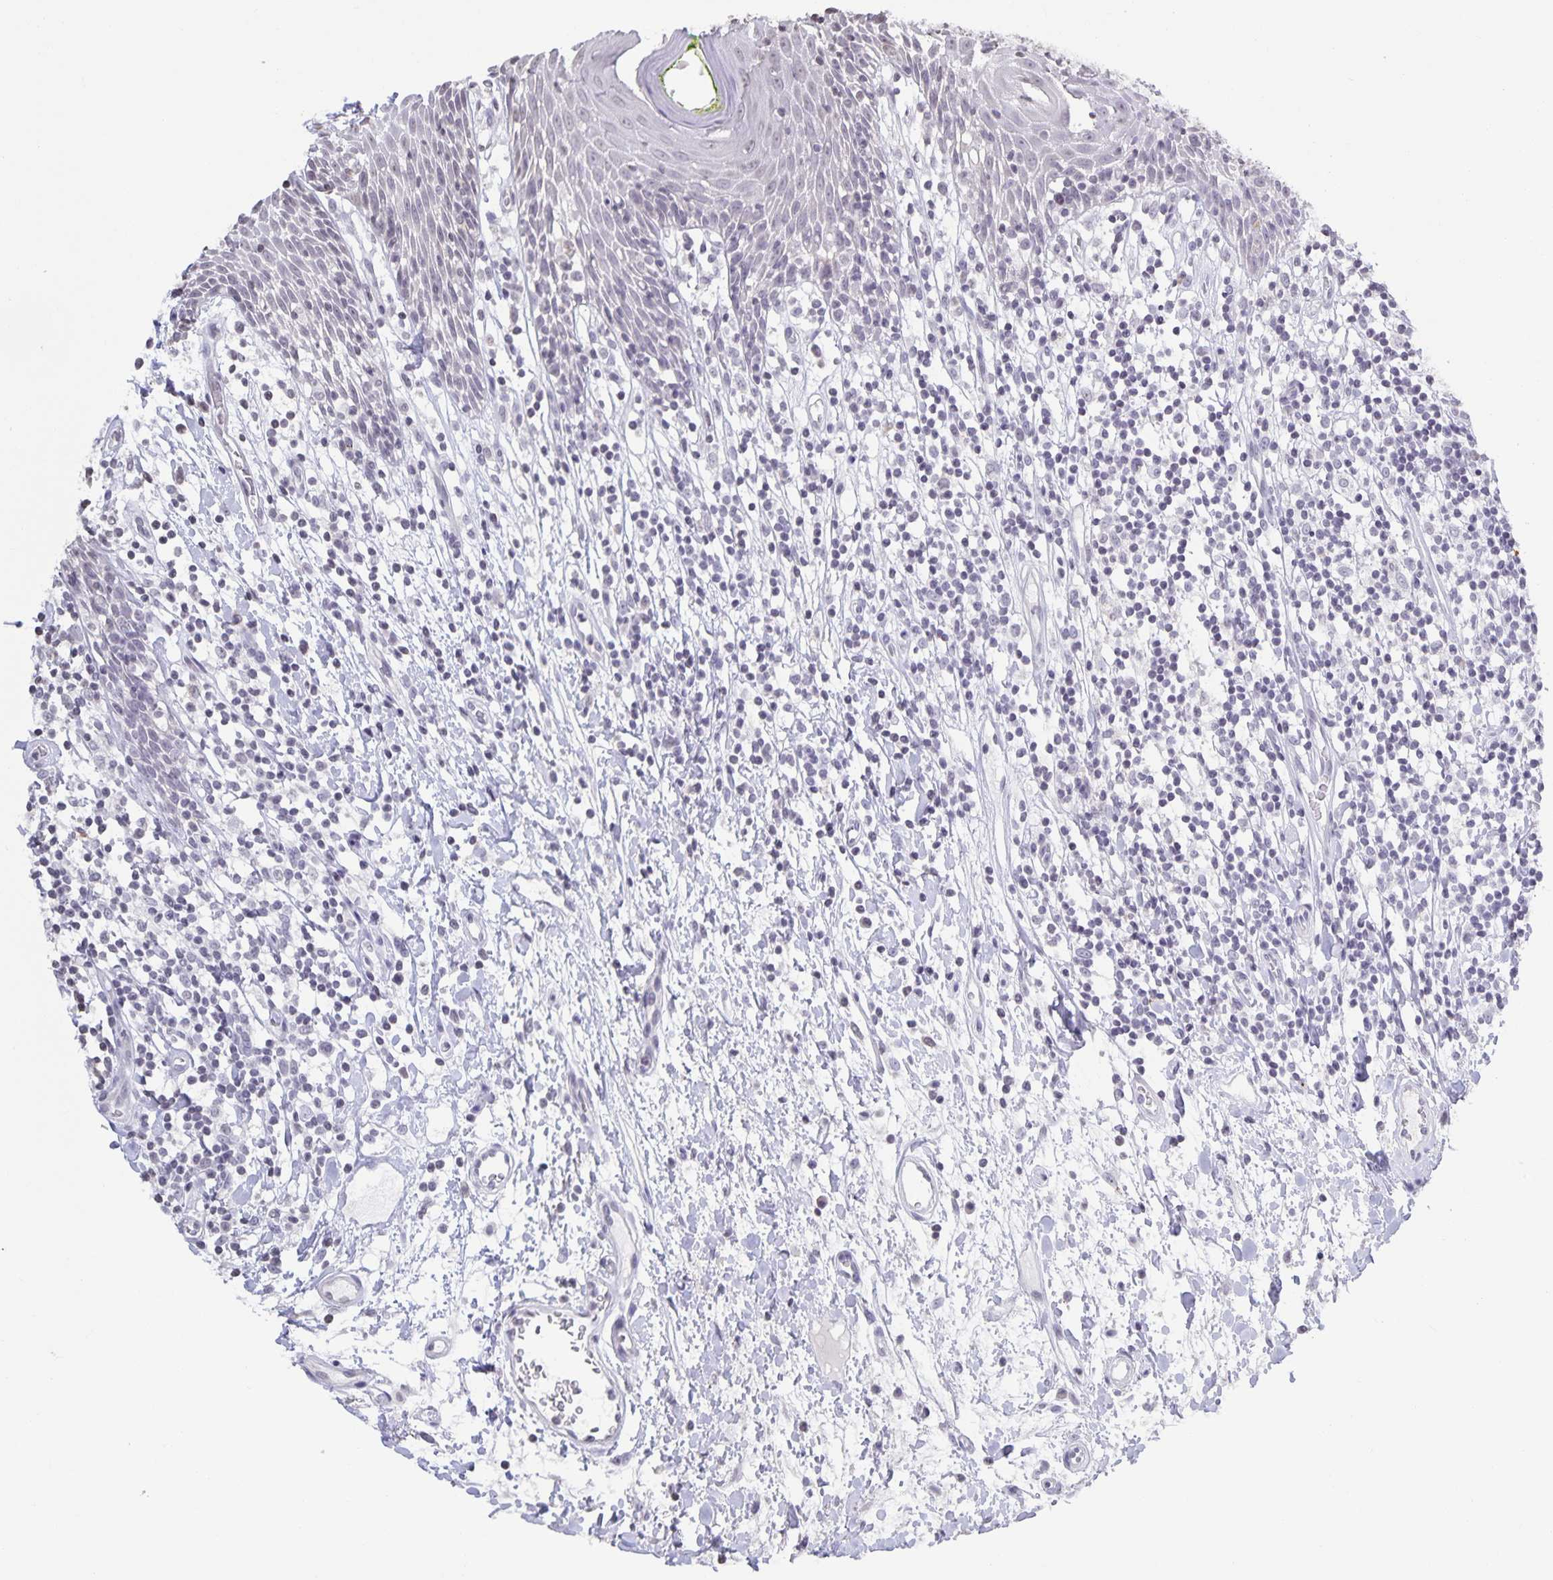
{"staining": {"intensity": "negative", "quantity": "none", "location": "none"}, "tissue": "head and neck cancer", "cell_type": "Tumor cells", "image_type": "cancer", "snomed": [{"axis": "morphology", "description": "Squamous cell carcinoma, NOS"}, {"axis": "topography", "description": "Oral tissue"}, {"axis": "topography", "description": "Head-Neck"}], "caption": "Immunohistochemical staining of human squamous cell carcinoma (head and neck) demonstrates no significant expression in tumor cells.", "gene": "AQP4", "patient": {"sex": "male", "age": 49}}